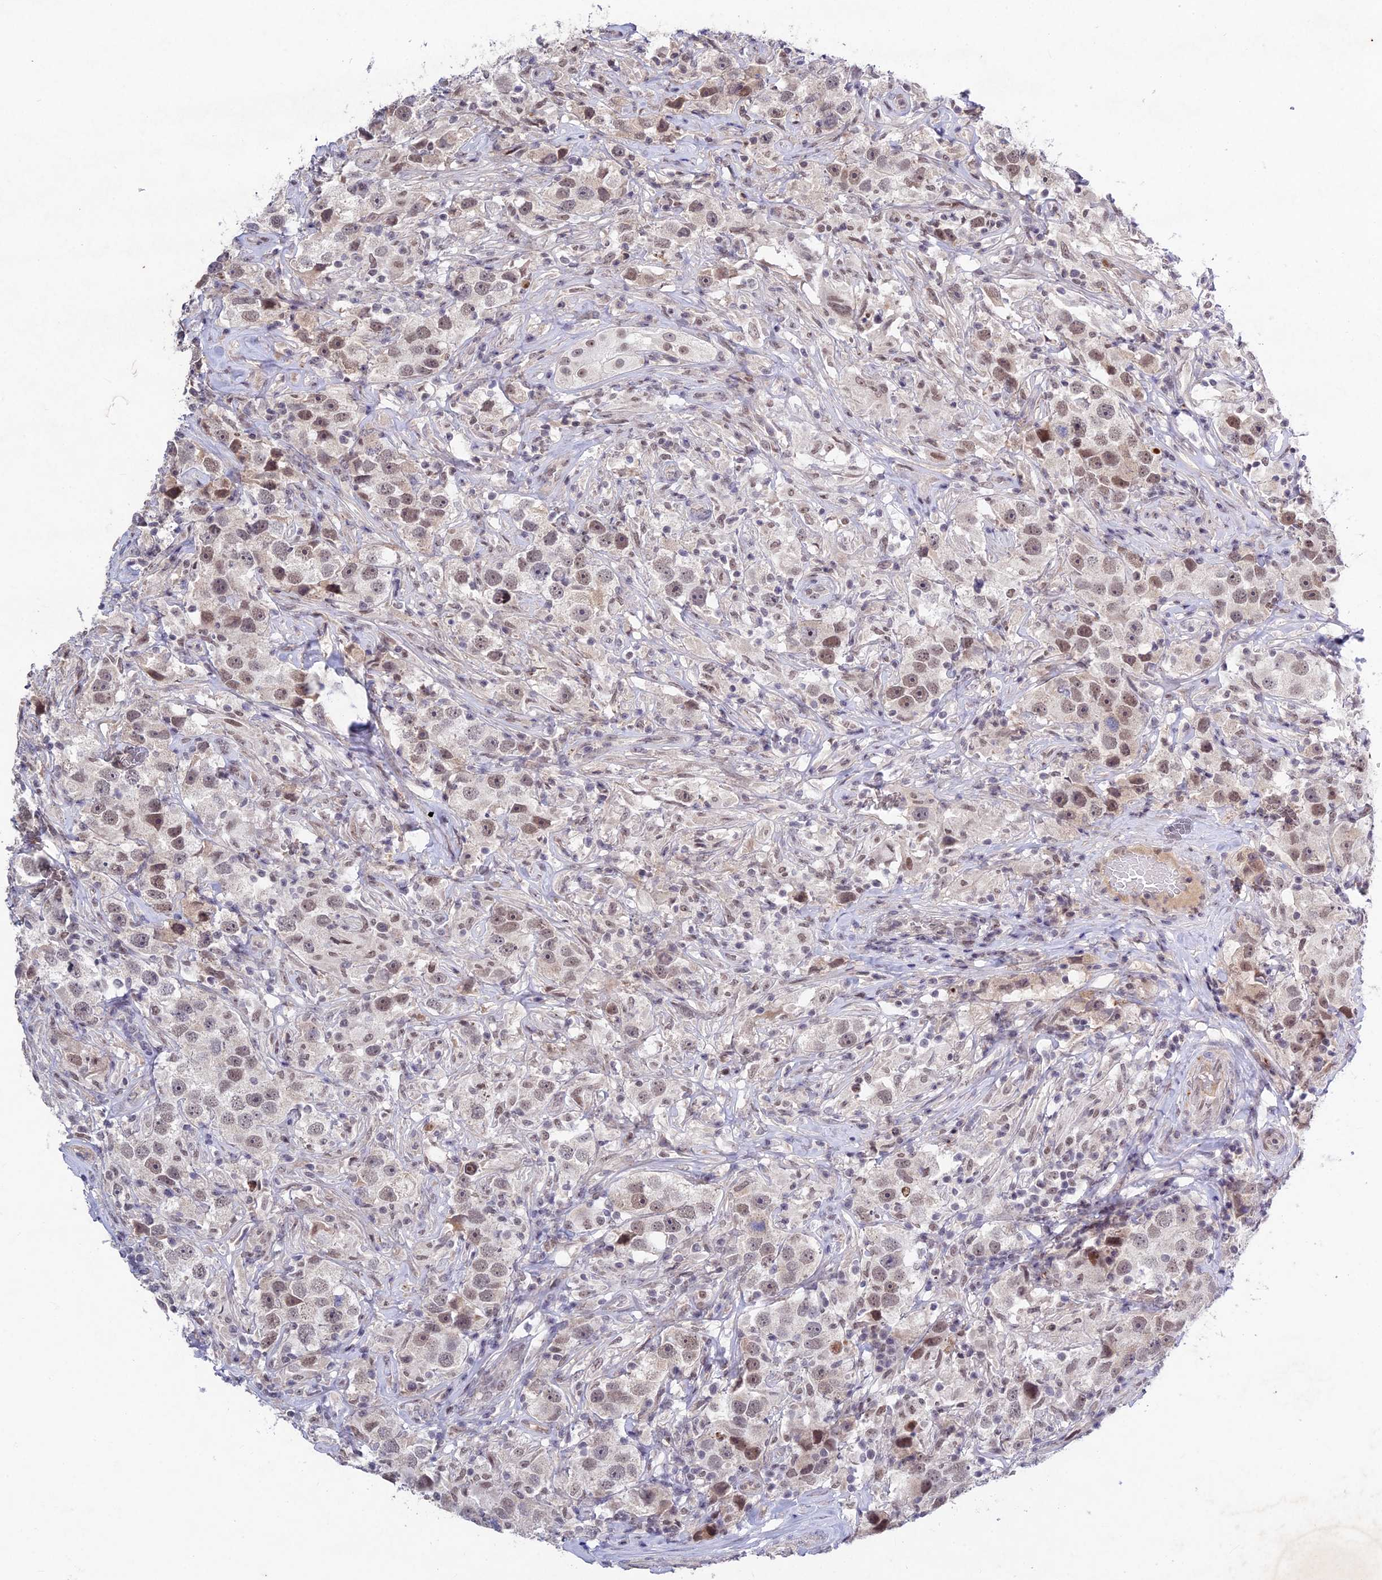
{"staining": {"intensity": "moderate", "quantity": "<25%", "location": "nuclear"}, "tissue": "testis cancer", "cell_type": "Tumor cells", "image_type": "cancer", "snomed": [{"axis": "morphology", "description": "Seminoma, NOS"}, {"axis": "topography", "description": "Testis"}], "caption": "A brown stain labels moderate nuclear staining of a protein in human testis seminoma tumor cells. (Stains: DAB (3,3'-diaminobenzidine) in brown, nuclei in blue, Microscopy: brightfield microscopy at high magnification).", "gene": "RAVER1", "patient": {"sex": "male", "age": 49}}